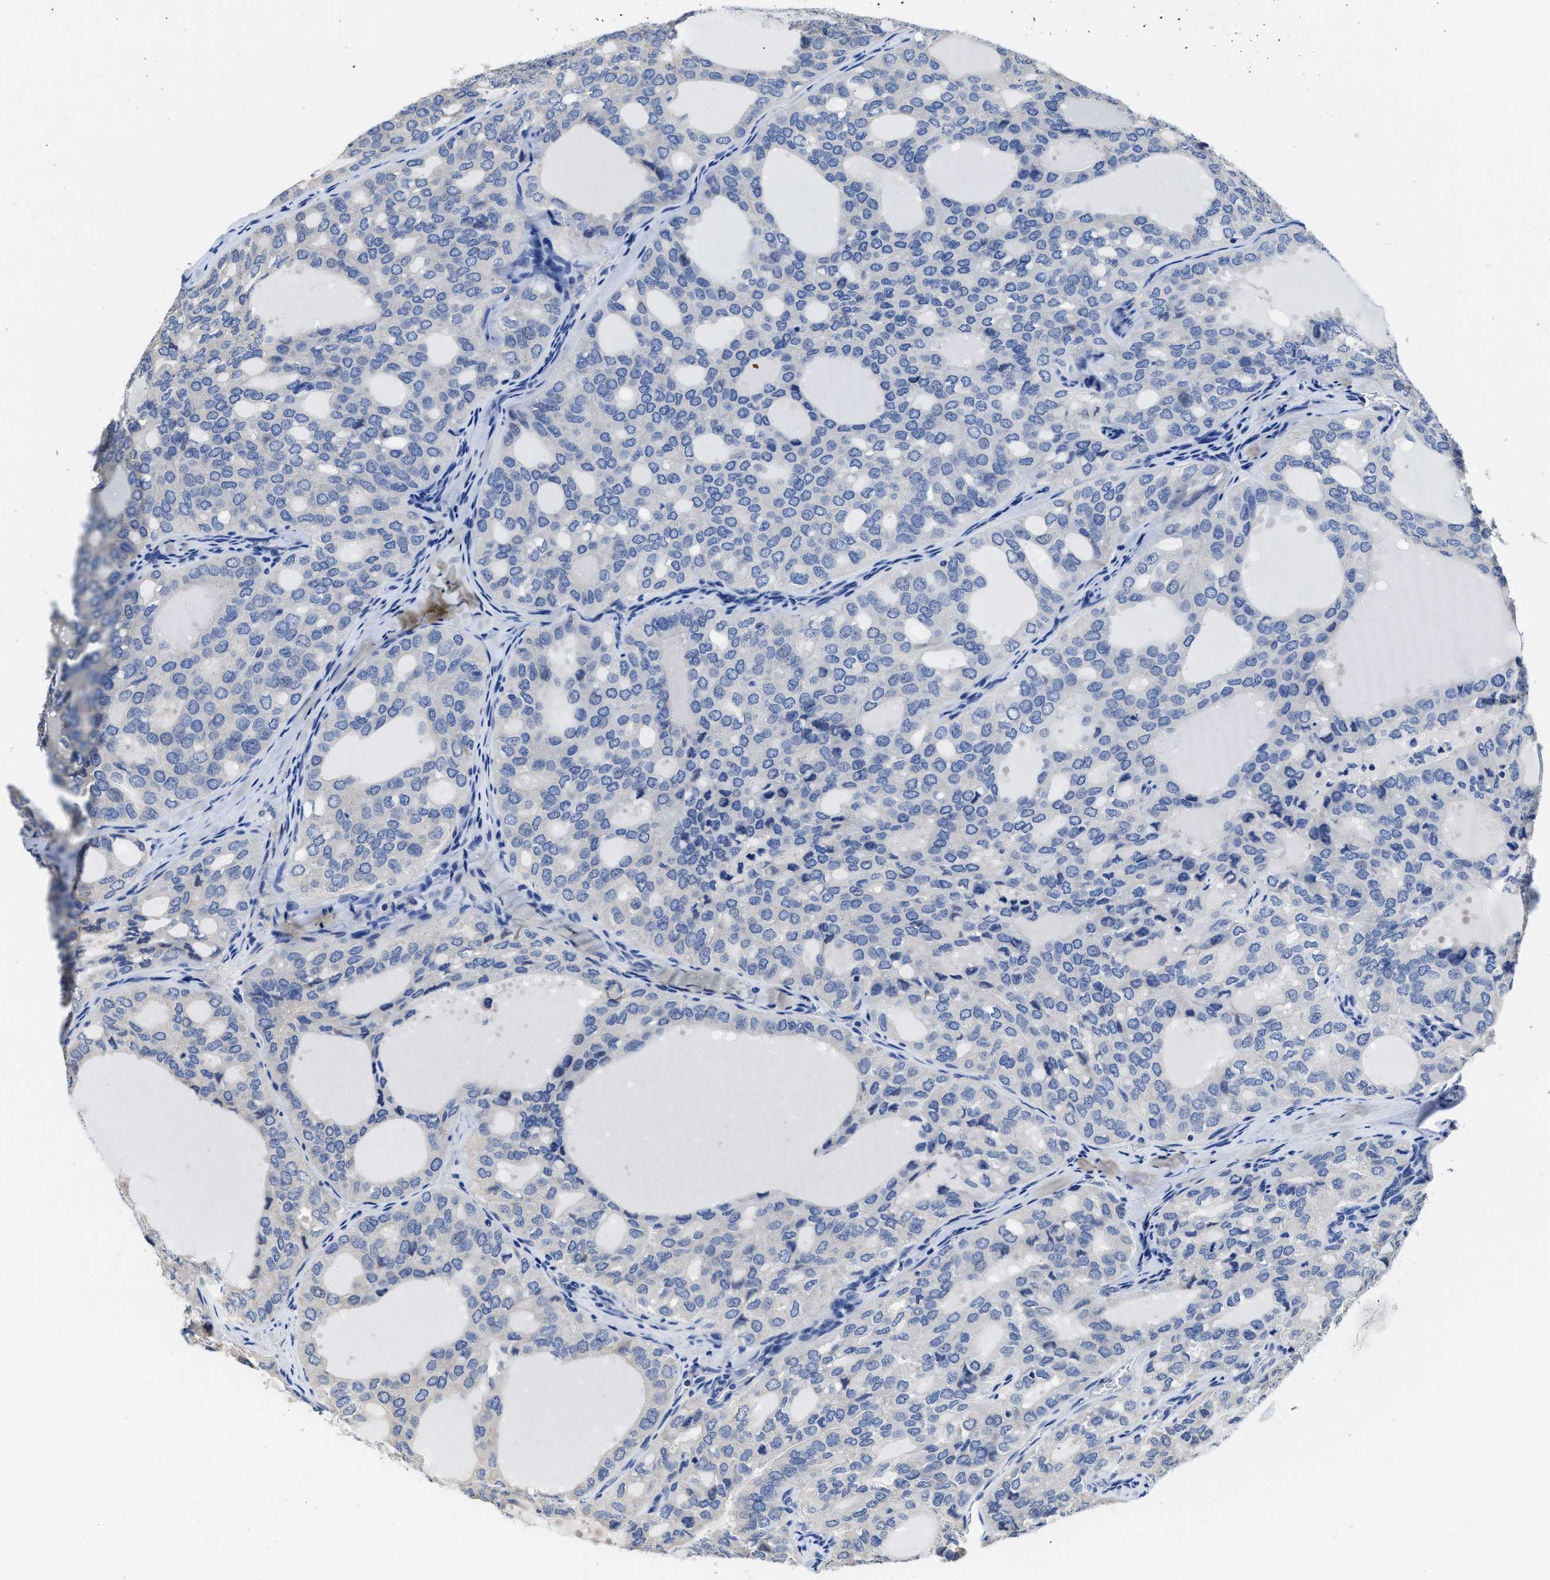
{"staining": {"intensity": "negative", "quantity": "none", "location": "none"}, "tissue": "thyroid cancer", "cell_type": "Tumor cells", "image_type": "cancer", "snomed": [{"axis": "morphology", "description": "Follicular adenoma carcinoma, NOS"}, {"axis": "topography", "description": "Thyroid gland"}], "caption": "This is an IHC histopathology image of thyroid cancer (follicular adenoma carcinoma). There is no positivity in tumor cells.", "gene": "HOOK1", "patient": {"sex": "male", "age": 75}}